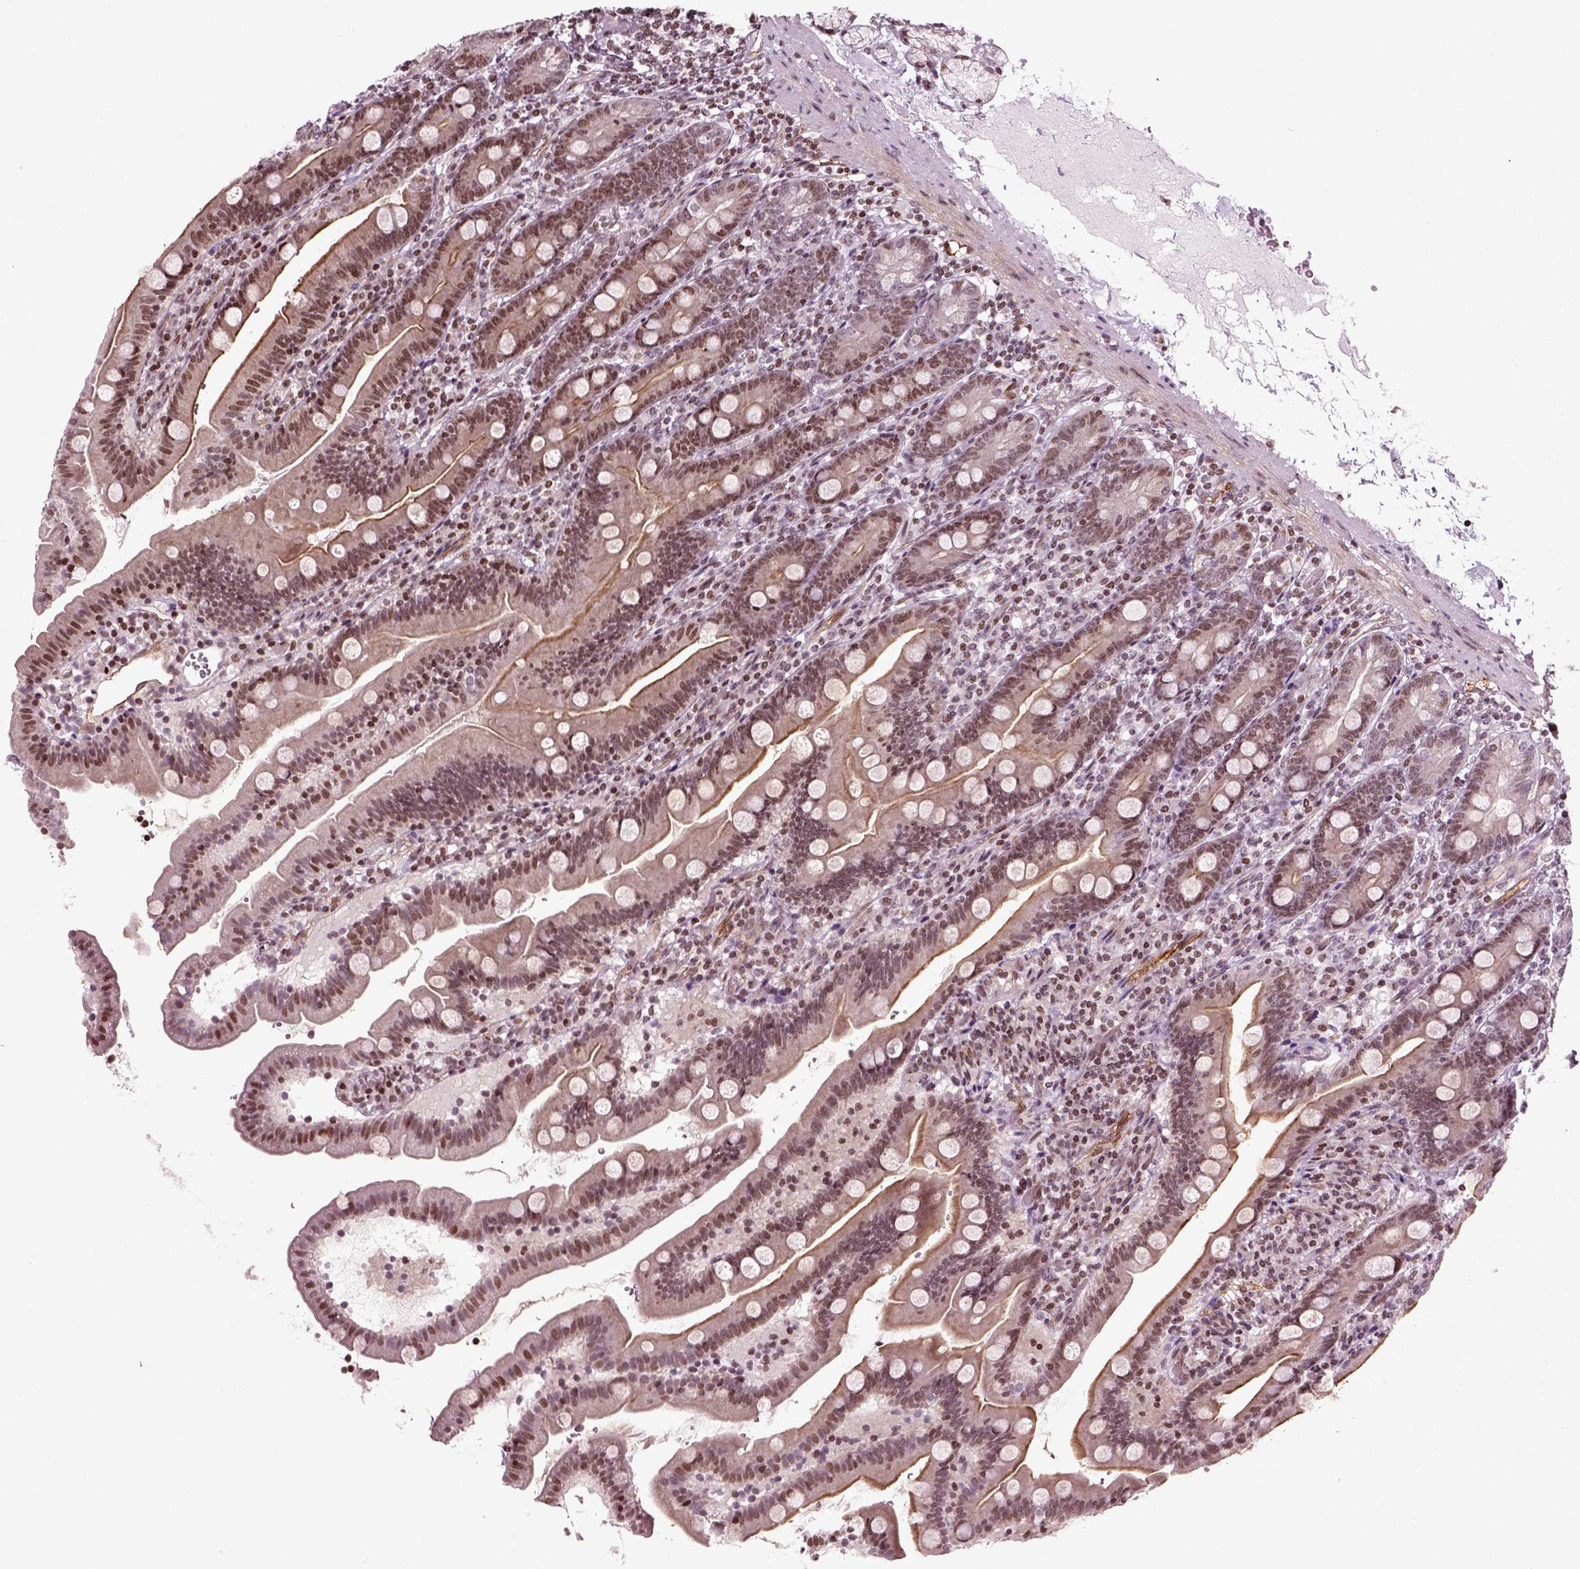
{"staining": {"intensity": "moderate", "quantity": "25%-75%", "location": "cytoplasmic/membranous,nuclear"}, "tissue": "duodenum", "cell_type": "Glandular cells", "image_type": "normal", "snomed": [{"axis": "morphology", "description": "Normal tissue, NOS"}, {"axis": "topography", "description": "Duodenum"}], "caption": "DAB immunohistochemical staining of normal human duodenum reveals moderate cytoplasmic/membranous,nuclear protein positivity in approximately 25%-75% of glandular cells. The protein of interest is shown in brown color, while the nuclei are stained blue.", "gene": "HEYL", "patient": {"sex": "female", "age": 67}}